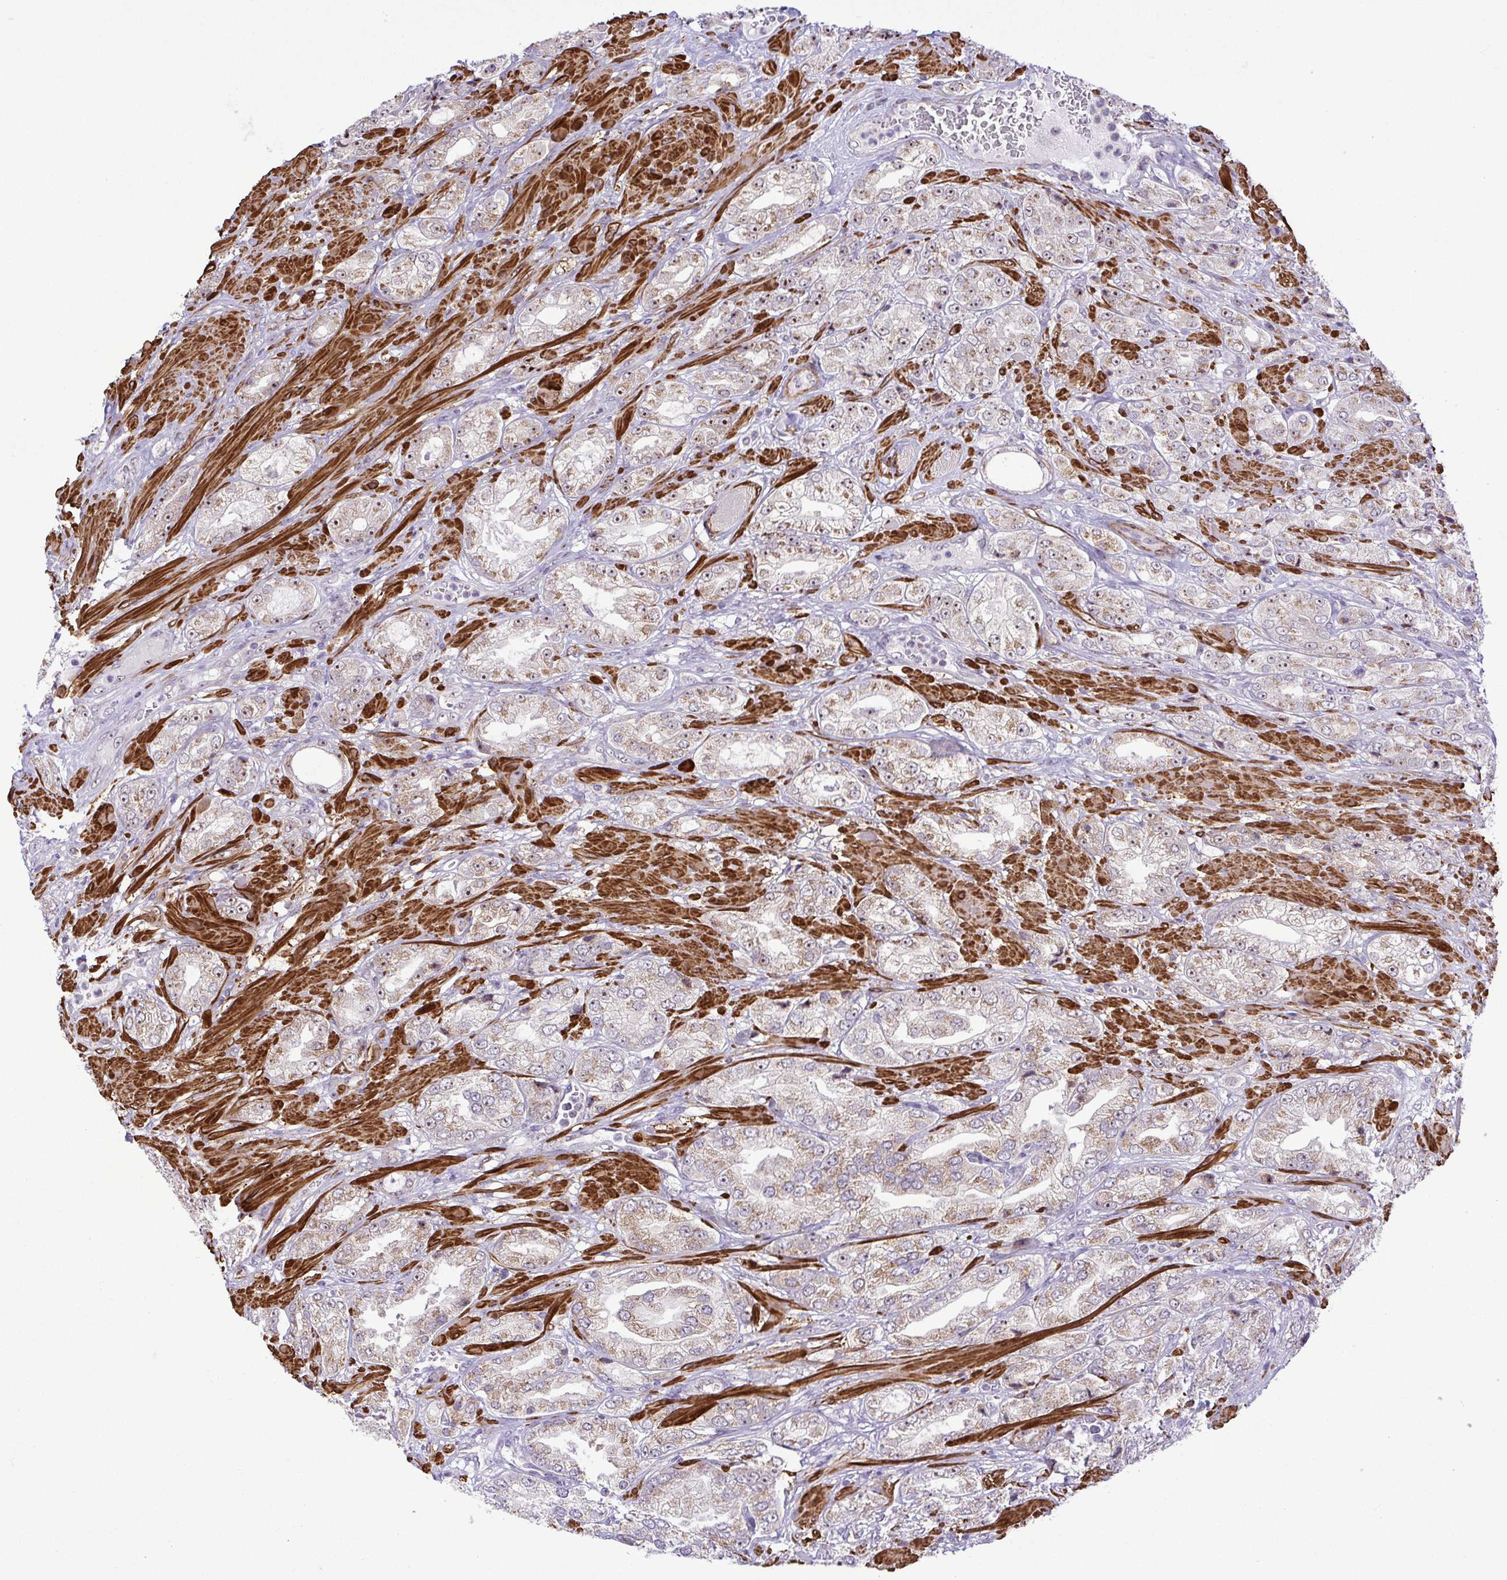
{"staining": {"intensity": "weak", "quantity": "25%-75%", "location": "cytoplasmic/membranous,nuclear"}, "tissue": "prostate cancer", "cell_type": "Tumor cells", "image_type": "cancer", "snomed": [{"axis": "morphology", "description": "Adenocarcinoma, High grade"}, {"axis": "topography", "description": "Prostate"}], "caption": "High-power microscopy captured an IHC micrograph of prostate cancer, revealing weak cytoplasmic/membranous and nuclear staining in approximately 25%-75% of tumor cells.", "gene": "RSL24D1", "patient": {"sex": "male", "age": 68}}